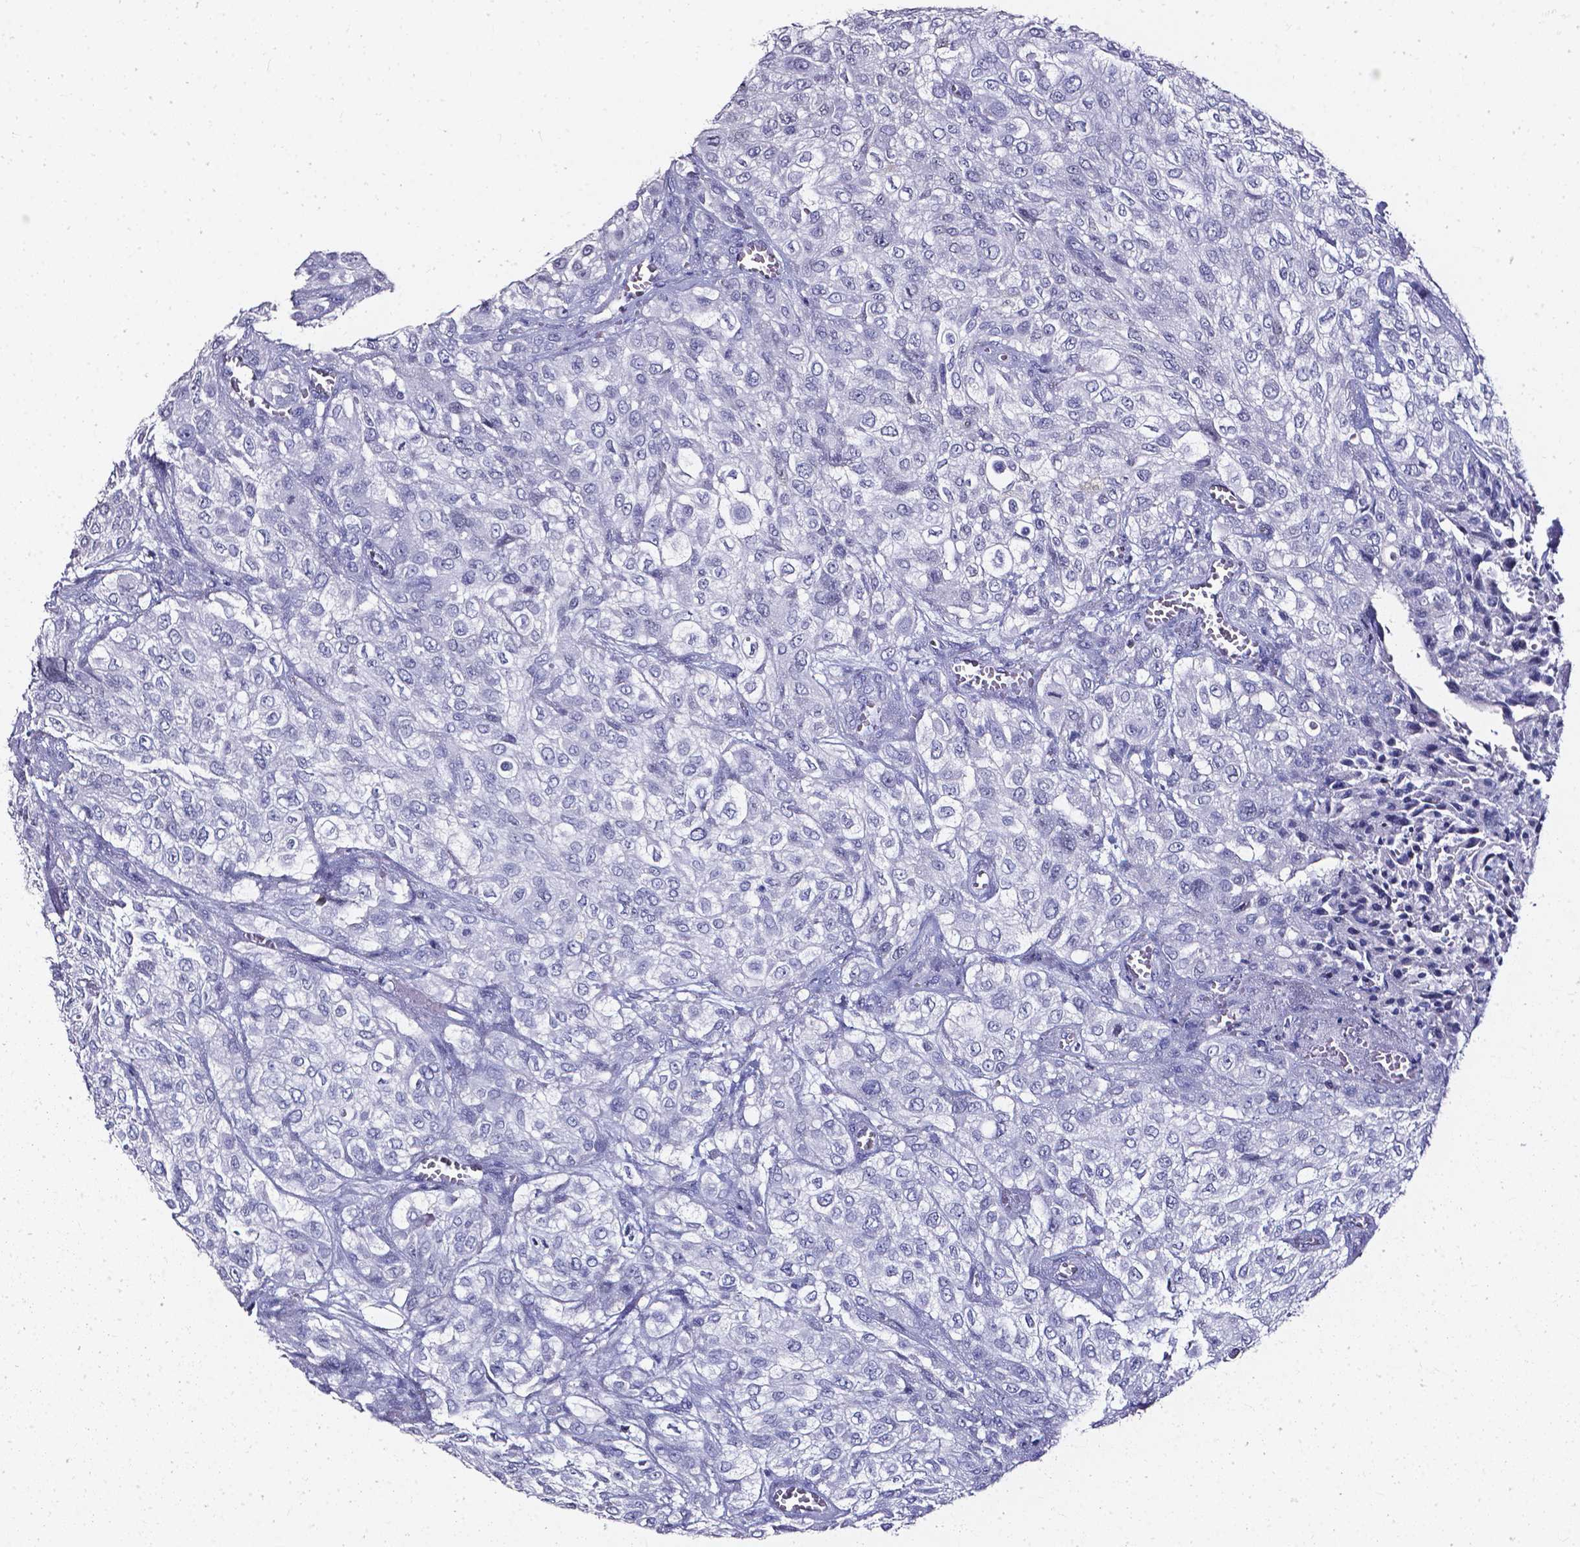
{"staining": {"intensity": "negative", "quantity": "none", "location": "none"}, "tissue": "urothelial cancer", "cell_type": "Tumor cells", "image_type": "cancer", "snomed": [{"axis": "morphology", "description": "Urothelial carcinoma, High grade"}, {"axis": "topography", "description": "Urinary bladder"}], "caption": "This is an IHC photomicrograph of urothelial cancer. There is no expression in tumor cells.", "gene": "AKR1B10", "patient": {"sex": "male", "age": 57}}